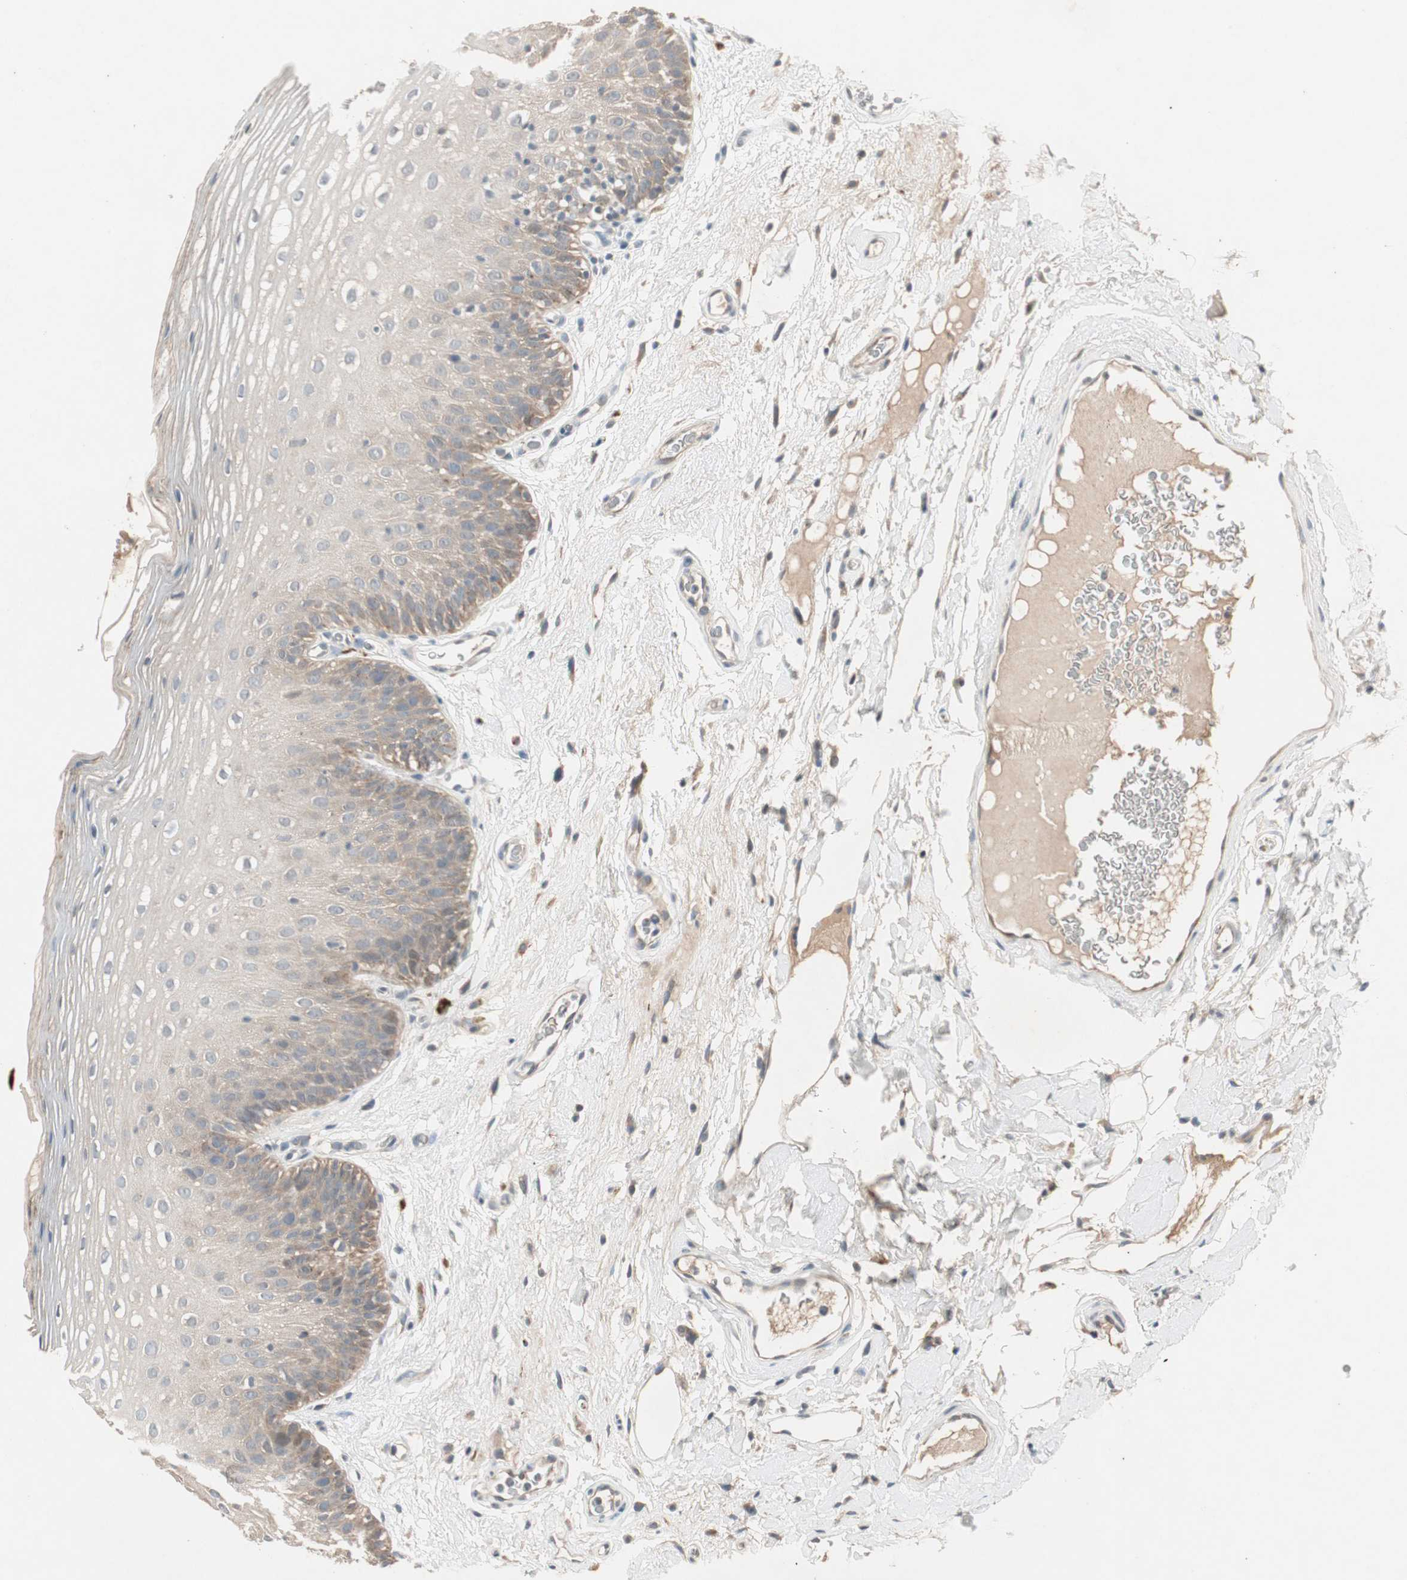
{"staining": {"intensity": "moderate", "quantity": "<25%", "location": "cytoplasmic/membranous"}, "tissue": "oral mucosa", "cell_type": "Squamous epithelial cells", "image_type": "normal", "snomed": [{"axis": "morphology", "description": "Normal tissue, NOS"}, {"axis": "morphology", "description": "Squamous cell carcinoma, NOS"}, {"axis": "topography", "description": "Skeletal muscle"}, {"axis": "topography", "description": "Oral tissue"}], "caption": "Squamous epithelial cells exhibit low levels of moderate cytoplasmic/membranous staining in about <25% of cells in normal oral mucosa.", "gene": "NCLN", "patient": {"sex": "male", "age": 71}}